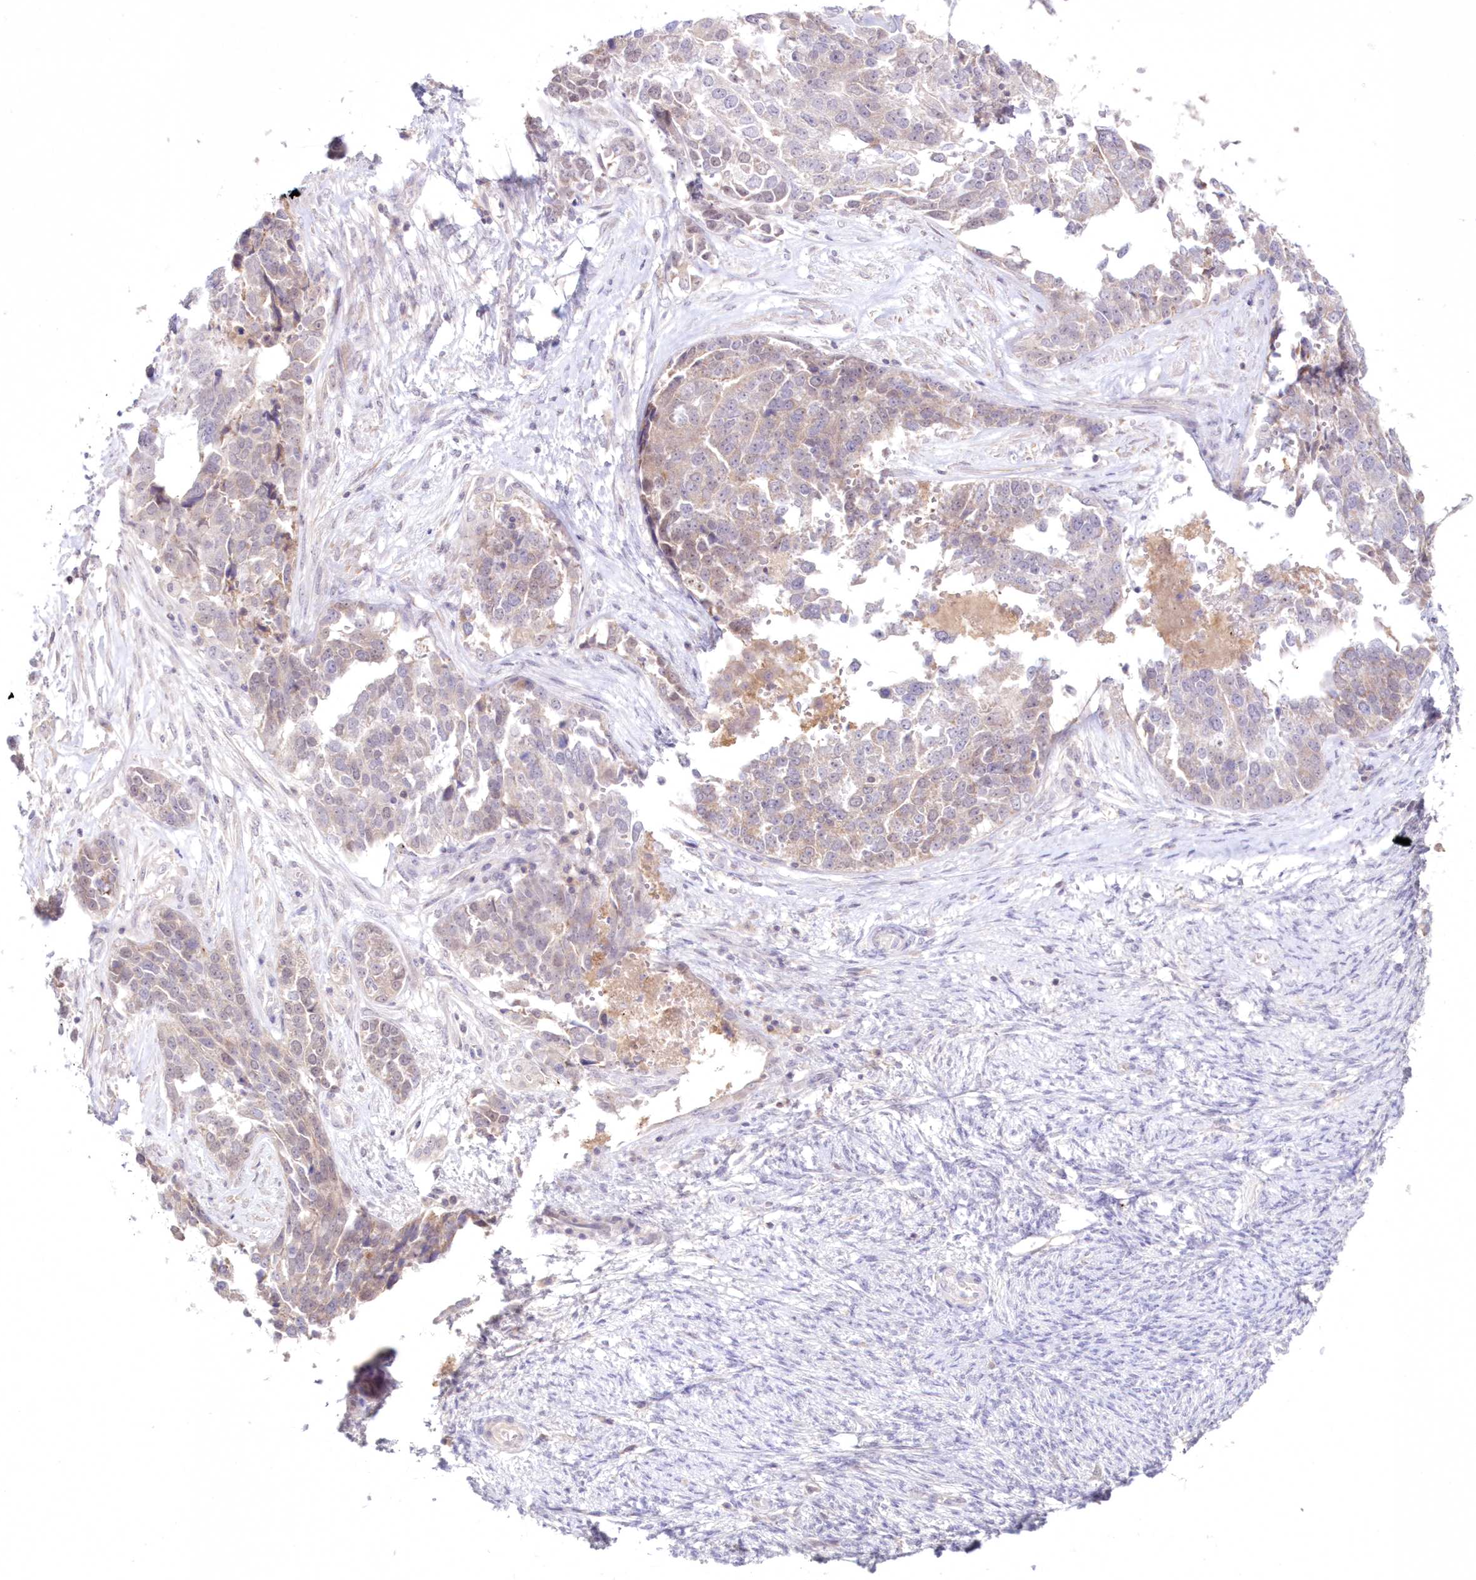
{"staining": {"intensity": "weak", "quantity": "25%-75%", "location": "cytoplasmic/membranous"}, "tissue": "ovarian cancer", "cell_type": "Tumor cells", "image_type": "cancer", "snomed": [{"axis": "morphology", "description": "Cystadenocarcinoma, serous, NOS"}, {"axis": "topography", "description": "Ovary"}], "caption": "A histopathology image of human ovarian serous cystadenocarcinoma stained for a protein reveals weak cytoplasmic/membranous brown staining in tumor cells. (DAB IHC with brightfield microscopy, high magnification).", "gene": "NEU4", "patient": {"sex": "female", "age": 44}}